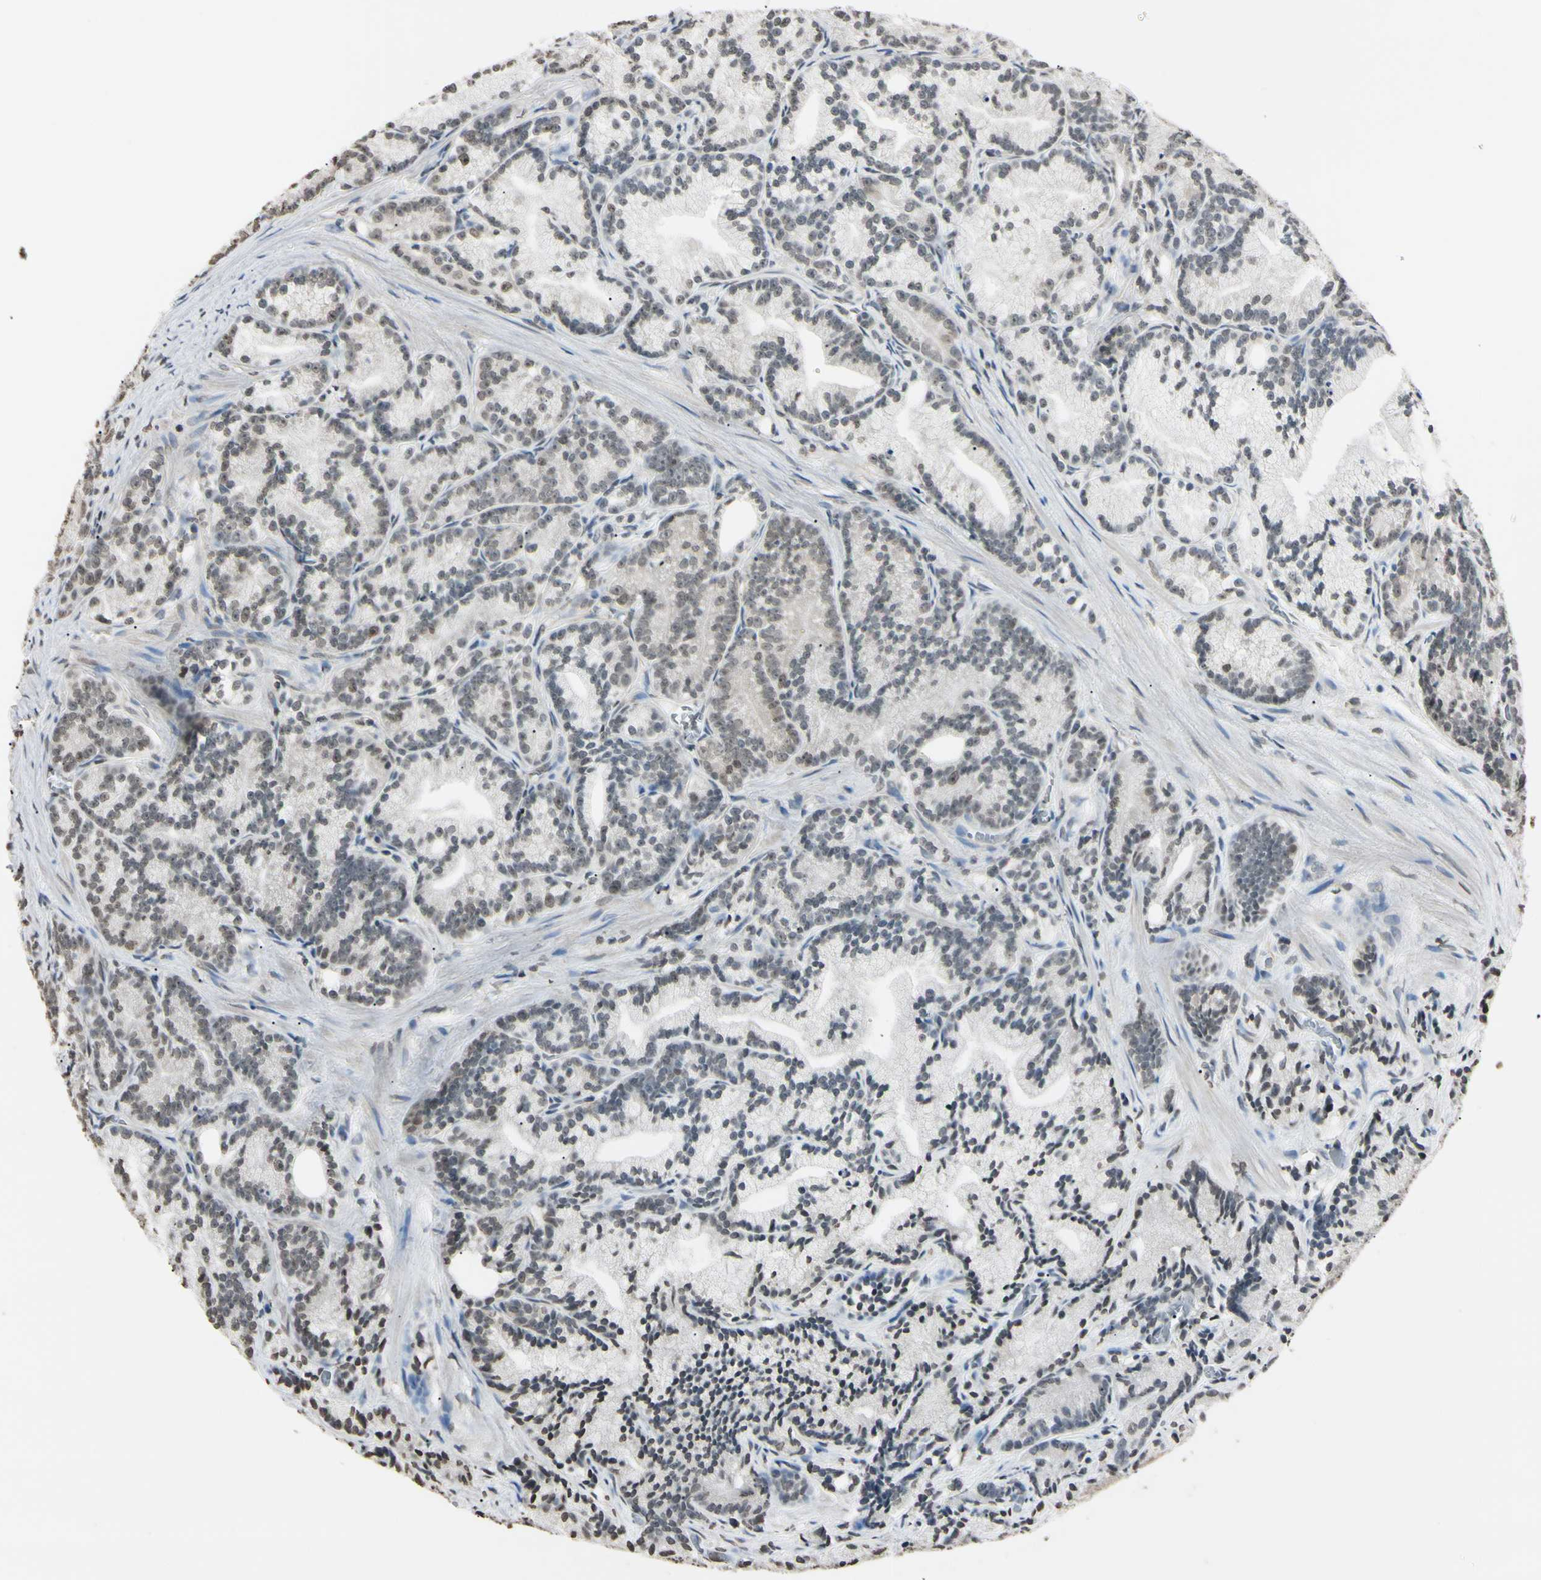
{"staining": {"intensity": "weak", "quantity": ">75%", "location": "cytoplasmic/membranous,nuclear"}, "tissue": "prostate cancer", "cell_type": "Tumor cells", "image_type": "cancer", "snomed": [{"axis": "morphology", "description": "Adenocarcinoma, Low grade"}, {"axis": "topography", "description": "Prostate"}], "caption": "Human prostate cancer (adenocarcinoma (low-grade)) stained with a brown dye shows weak cytoplasmic/membranous and nuclear positive expression in about >75% of tumor cells.", "gene": "CDC45", "patient": {"sex": "male", "age": 89}}